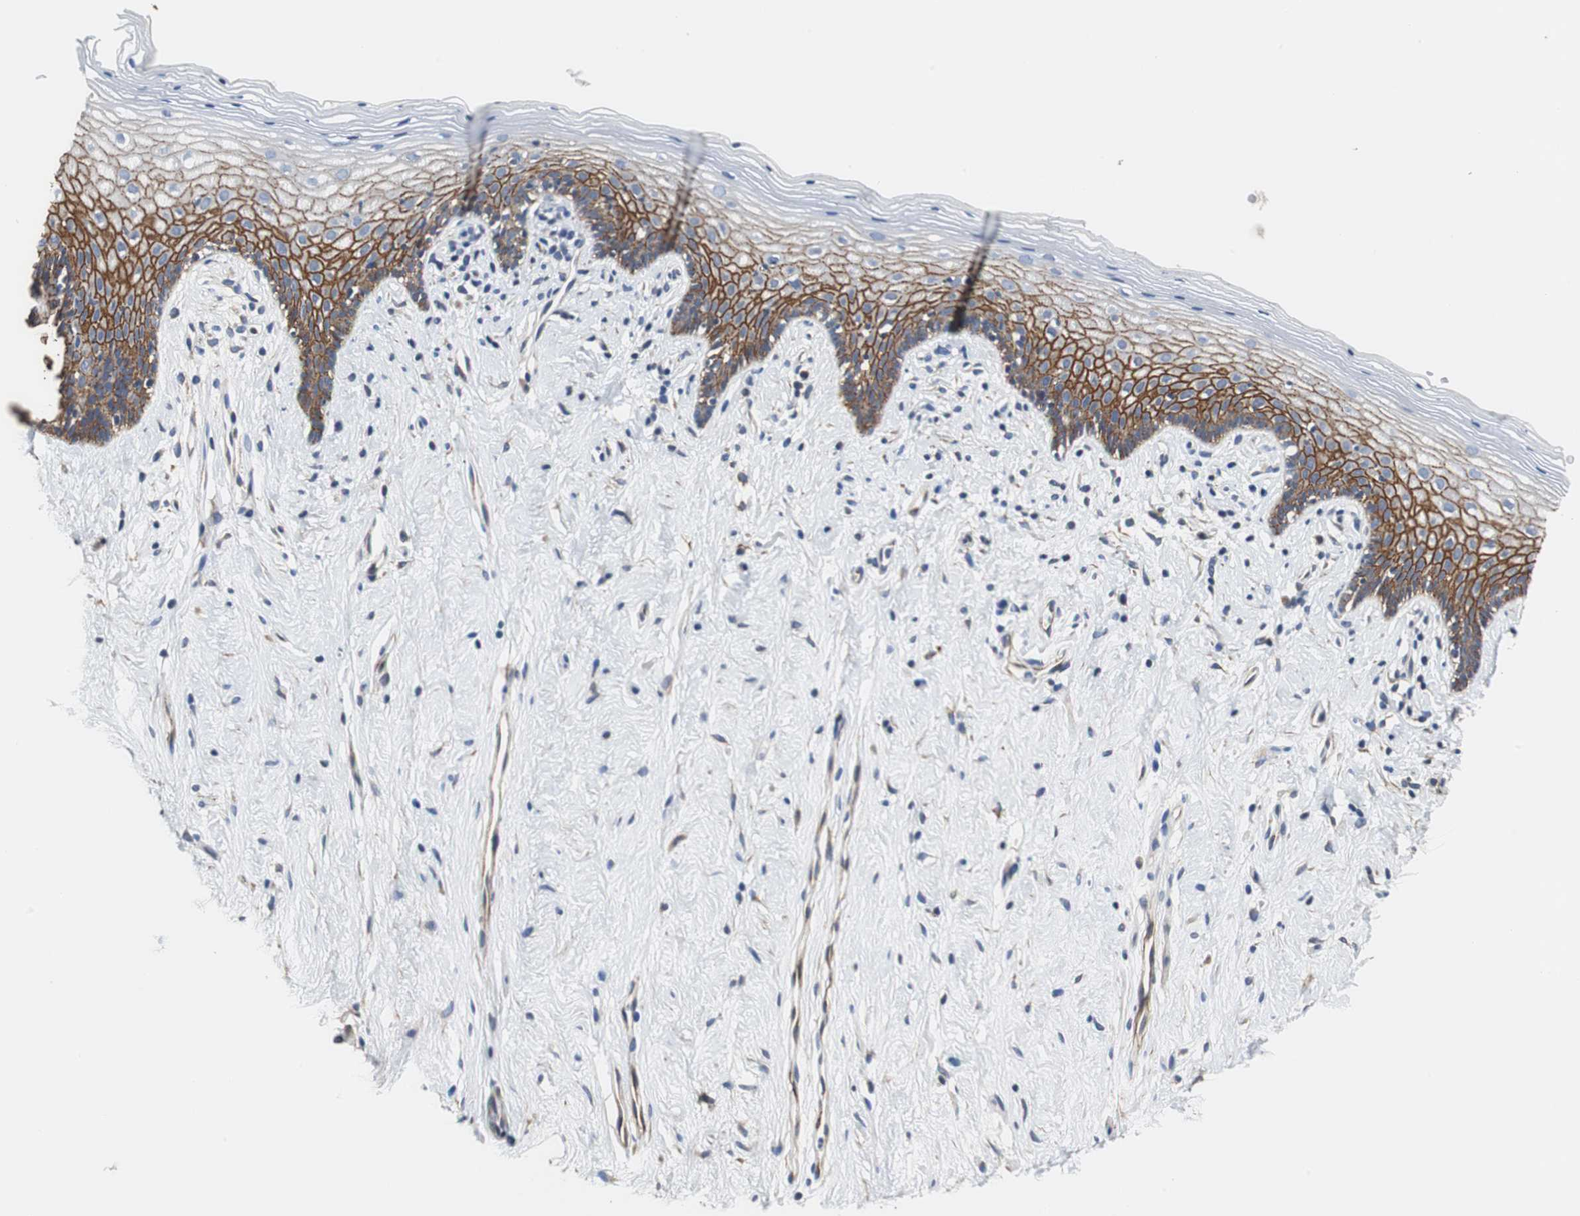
{"staining": {"intensity": "strong", "quantity": "25%-75%", "location": "cytoplasmic/membranous"}, "tissue": "vagina", "cell_type": "Squamous epithelial cells", "image_type": "normal", "snomed": [{"axis": "morphology", "description": "Normal tissue, NOS"}, {"axis": "topography", "description": "Vagina"}], "caption": "Protein expression analysis of normal human vagina reveals strong cytoplasmic/membranous staining in approximately 25%-75% of squamous epithelial cells.", "gene": "PCK1", "patient": {"sex": "female", "age": 44}}